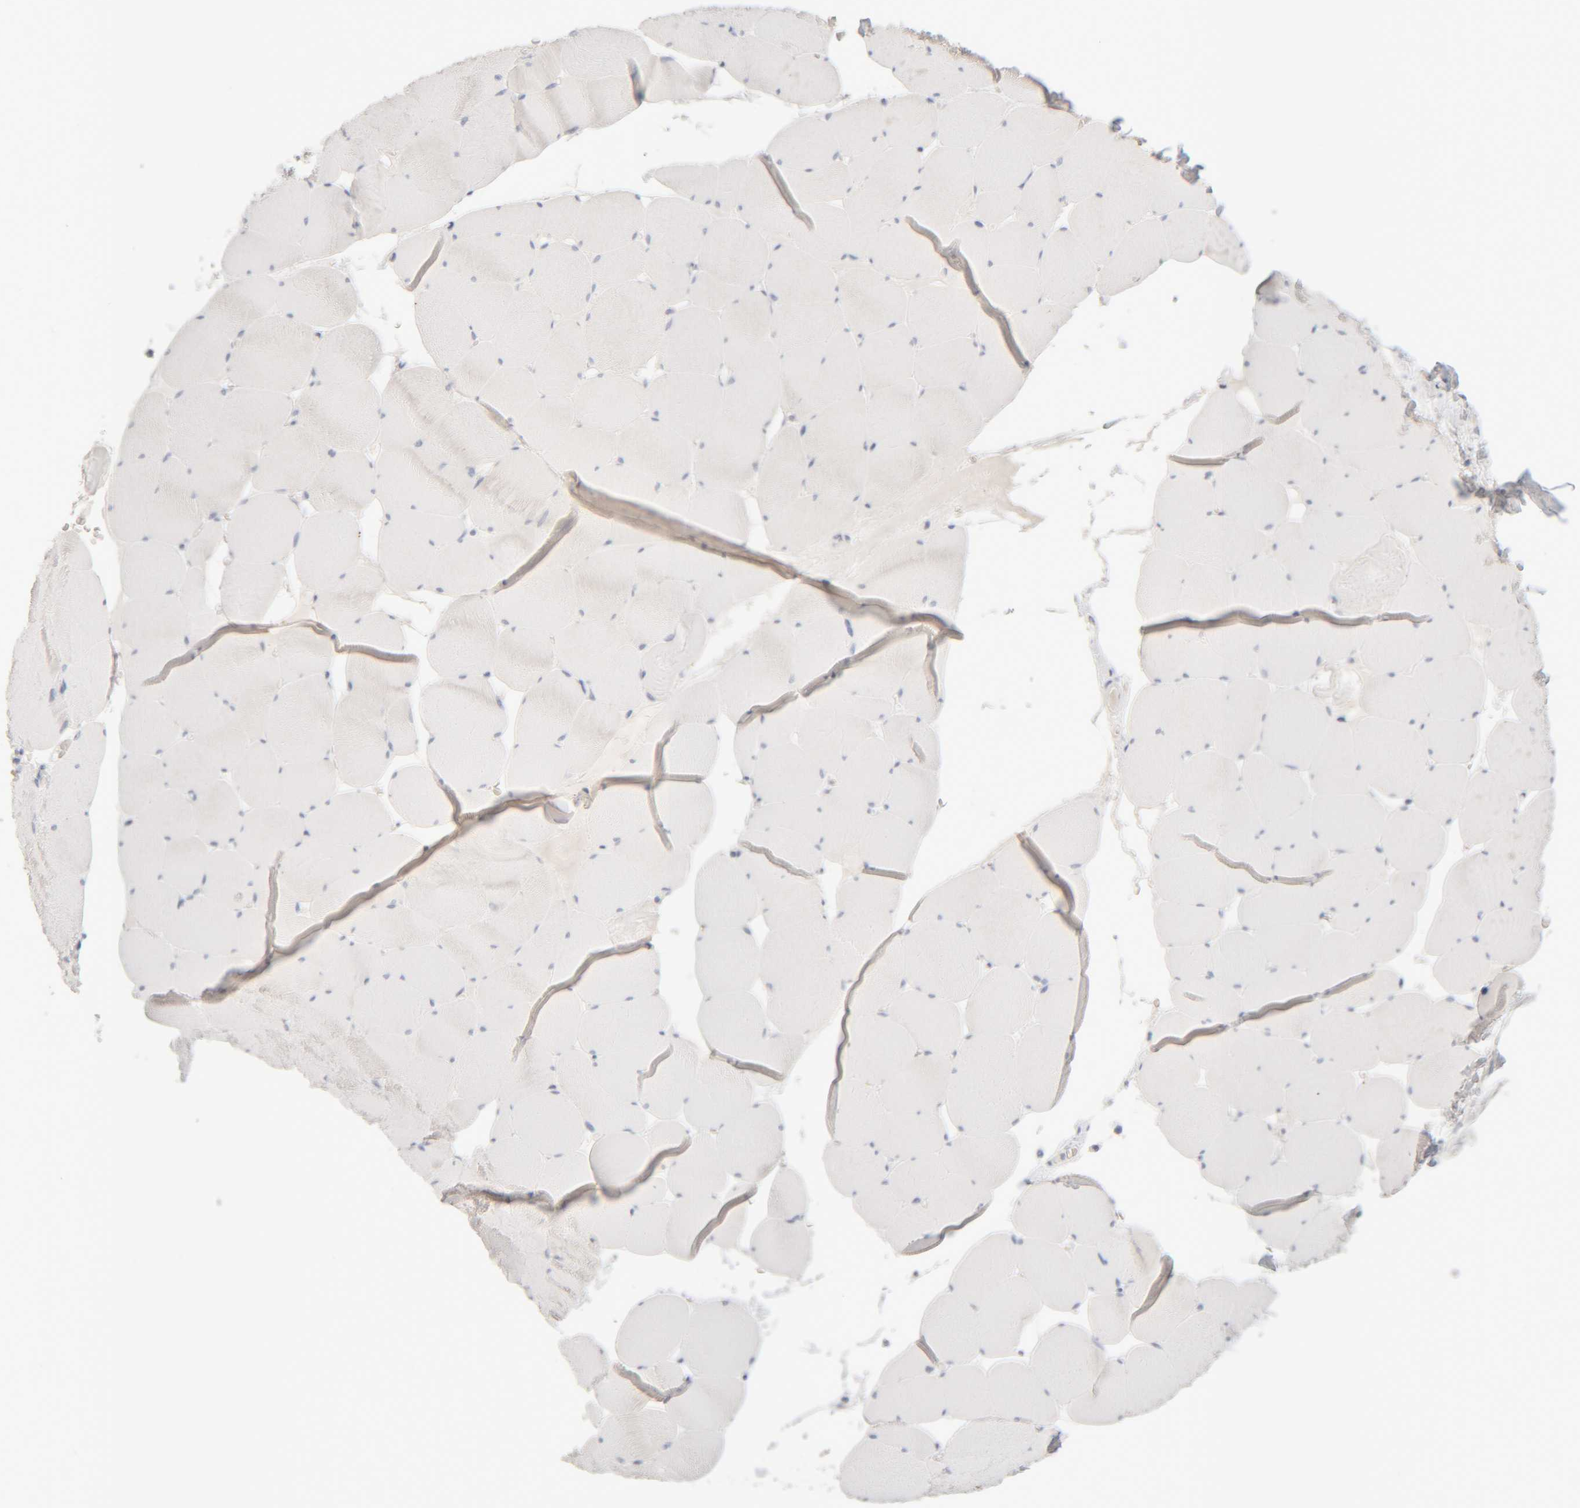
{"staining": {"intensity": "negative", "quantity": "none", "location": "none"}, "tissue": "skeletal muscle", "cell_type": "Myocytes", "image_type": "normal", "snomed": [{"axis": "morphology", "description": "Normal tissue, NOS"}, {"axis": "topography", "description": "Skeletal muscle"}], "caption": "An immunohistochemistry (IHC) histopathology image of unremarkable skeletal muscle is shown. There is no staining in myocytes of skeletal muscle. (DAB immunohistochemistry, high magnification).", "gene": "RIDA", "patient": {"sex": "male", "age": 62}}